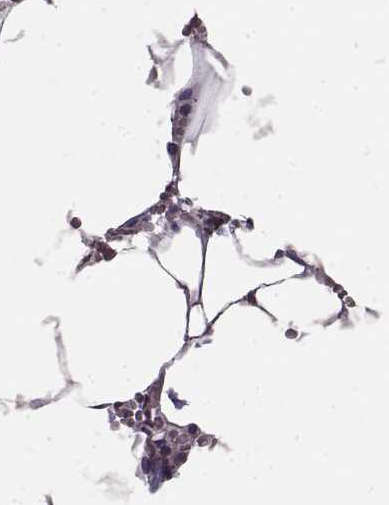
{"staining": {"intensity": "negative", "quantity": "none", "location": "none"}, "tissue": "bone marrow", "cell_type": "Hematopoietic cells", "image_type": "normal", "snomed": [{"axis": "morphology", "description": "Normal tissue, NOS"}, {"axis": "topography", "description": "Bone marrow"}], "caption": "This image is of benign bone marrow stained with IHC to label a protein in brown with the nuclei are counter-stained blue. There is no positivity in hematopoietic cells. (IHC, brightfield microscopy, high magnification).", "gene": "RP1L1", "patient": {"sex": "female", "age": 52}}